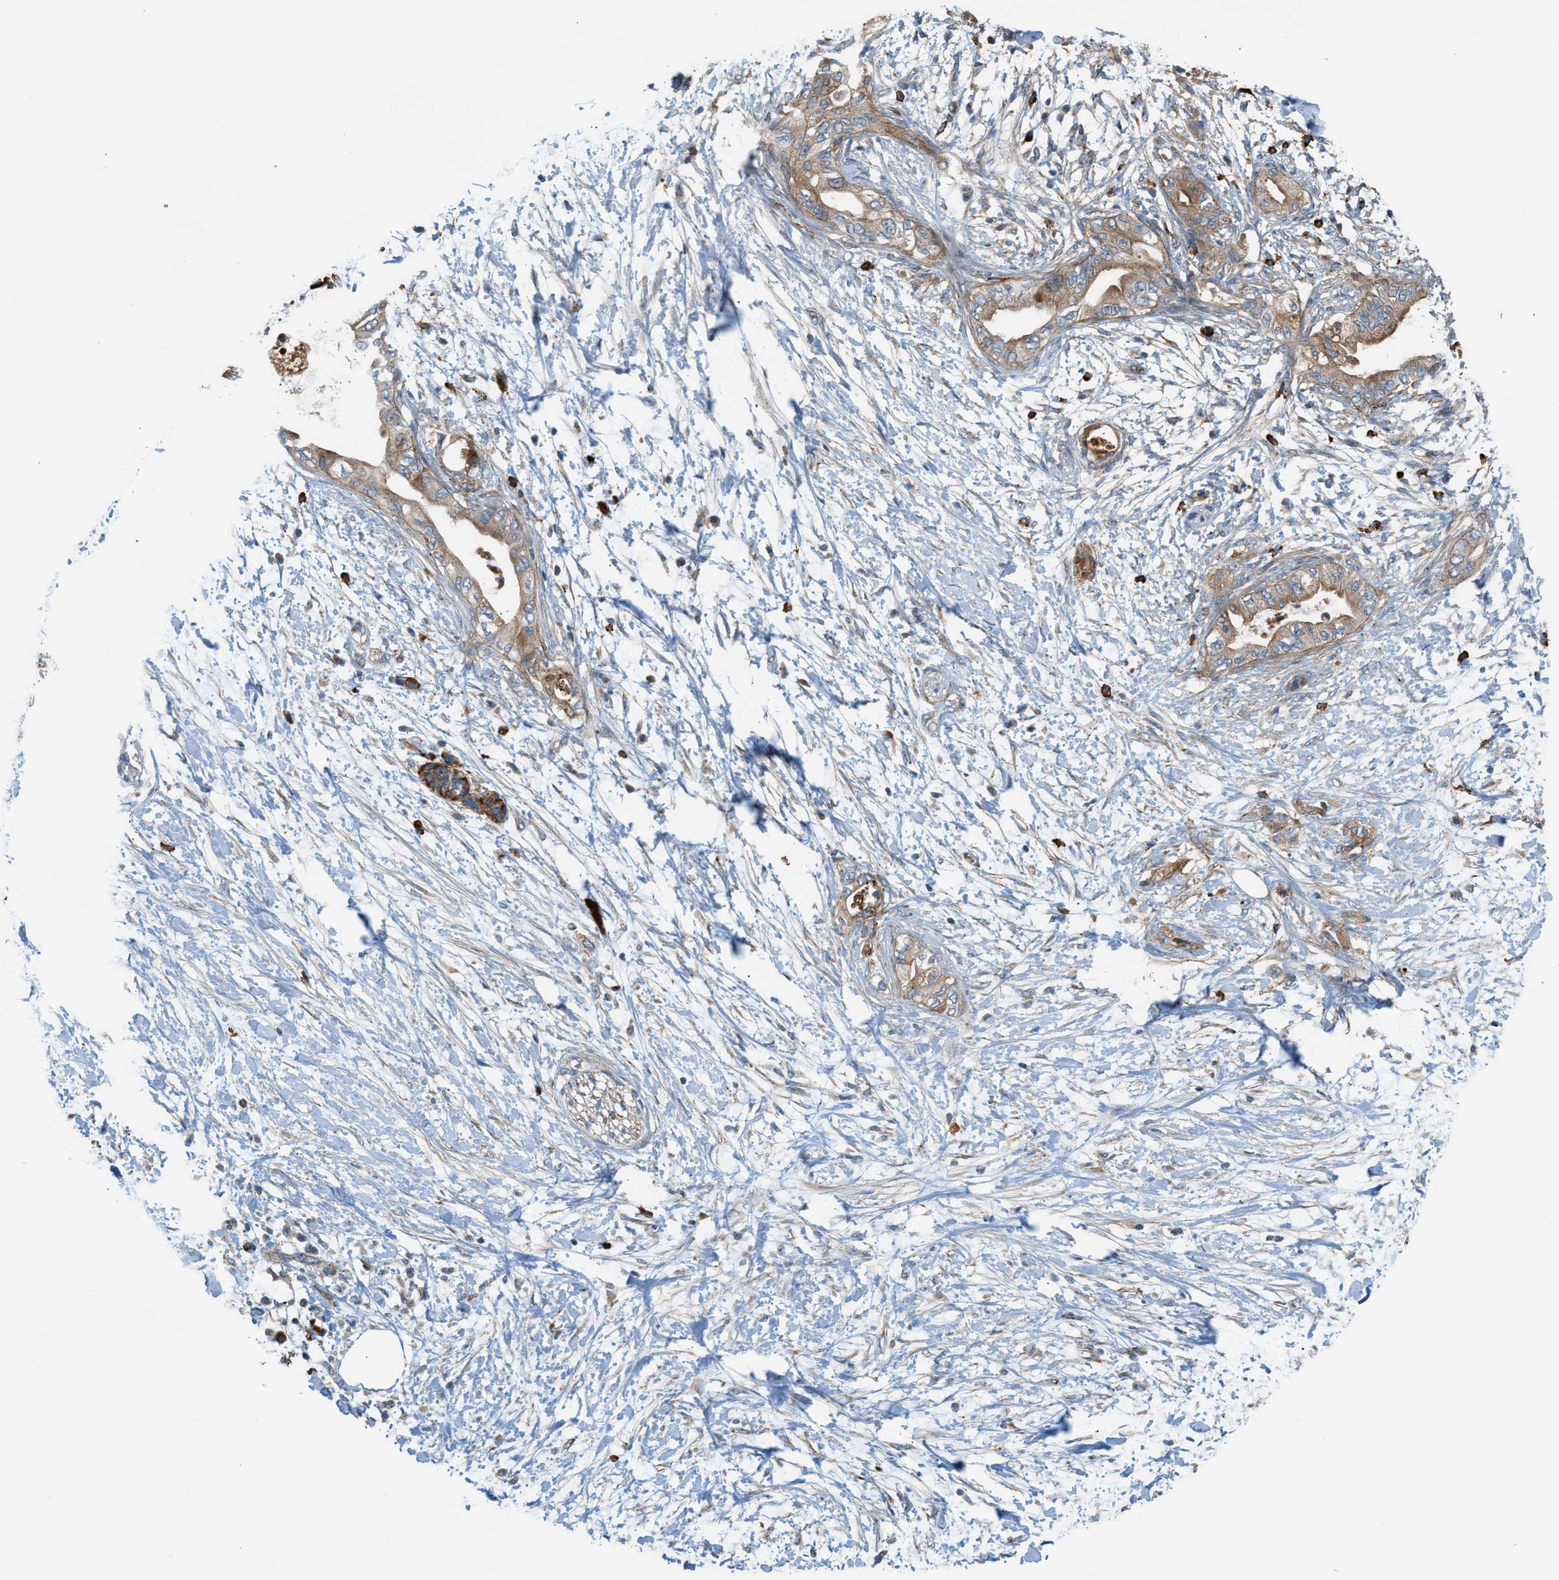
{"staining": {"intensity": "moderate", "quantity": ">75%", "location": "cytoplasmic/membranous"}, "tissue": "adipose tissue", "cell_type": "Adipocytes", "image_type": "normal", "snomed": [{"axis": "morphology", "description": "Normal tissue, NOS"}, {"axis": "morphology", "description": "Adenocarcinoma, NOS"}, {"axis": "topography", "description": "Duodenum"}, {"axis": "topography", "description": "Peripheral nerve tissue"}], "caption": "About >75% of adipocytes in benign adipose tissue show moderate cytoplasmic/membranous protein positivity as visualized by brown immunohistochemical staining.", "gene": "PDCL", "patient": {"sex": "female", "age": 60}}